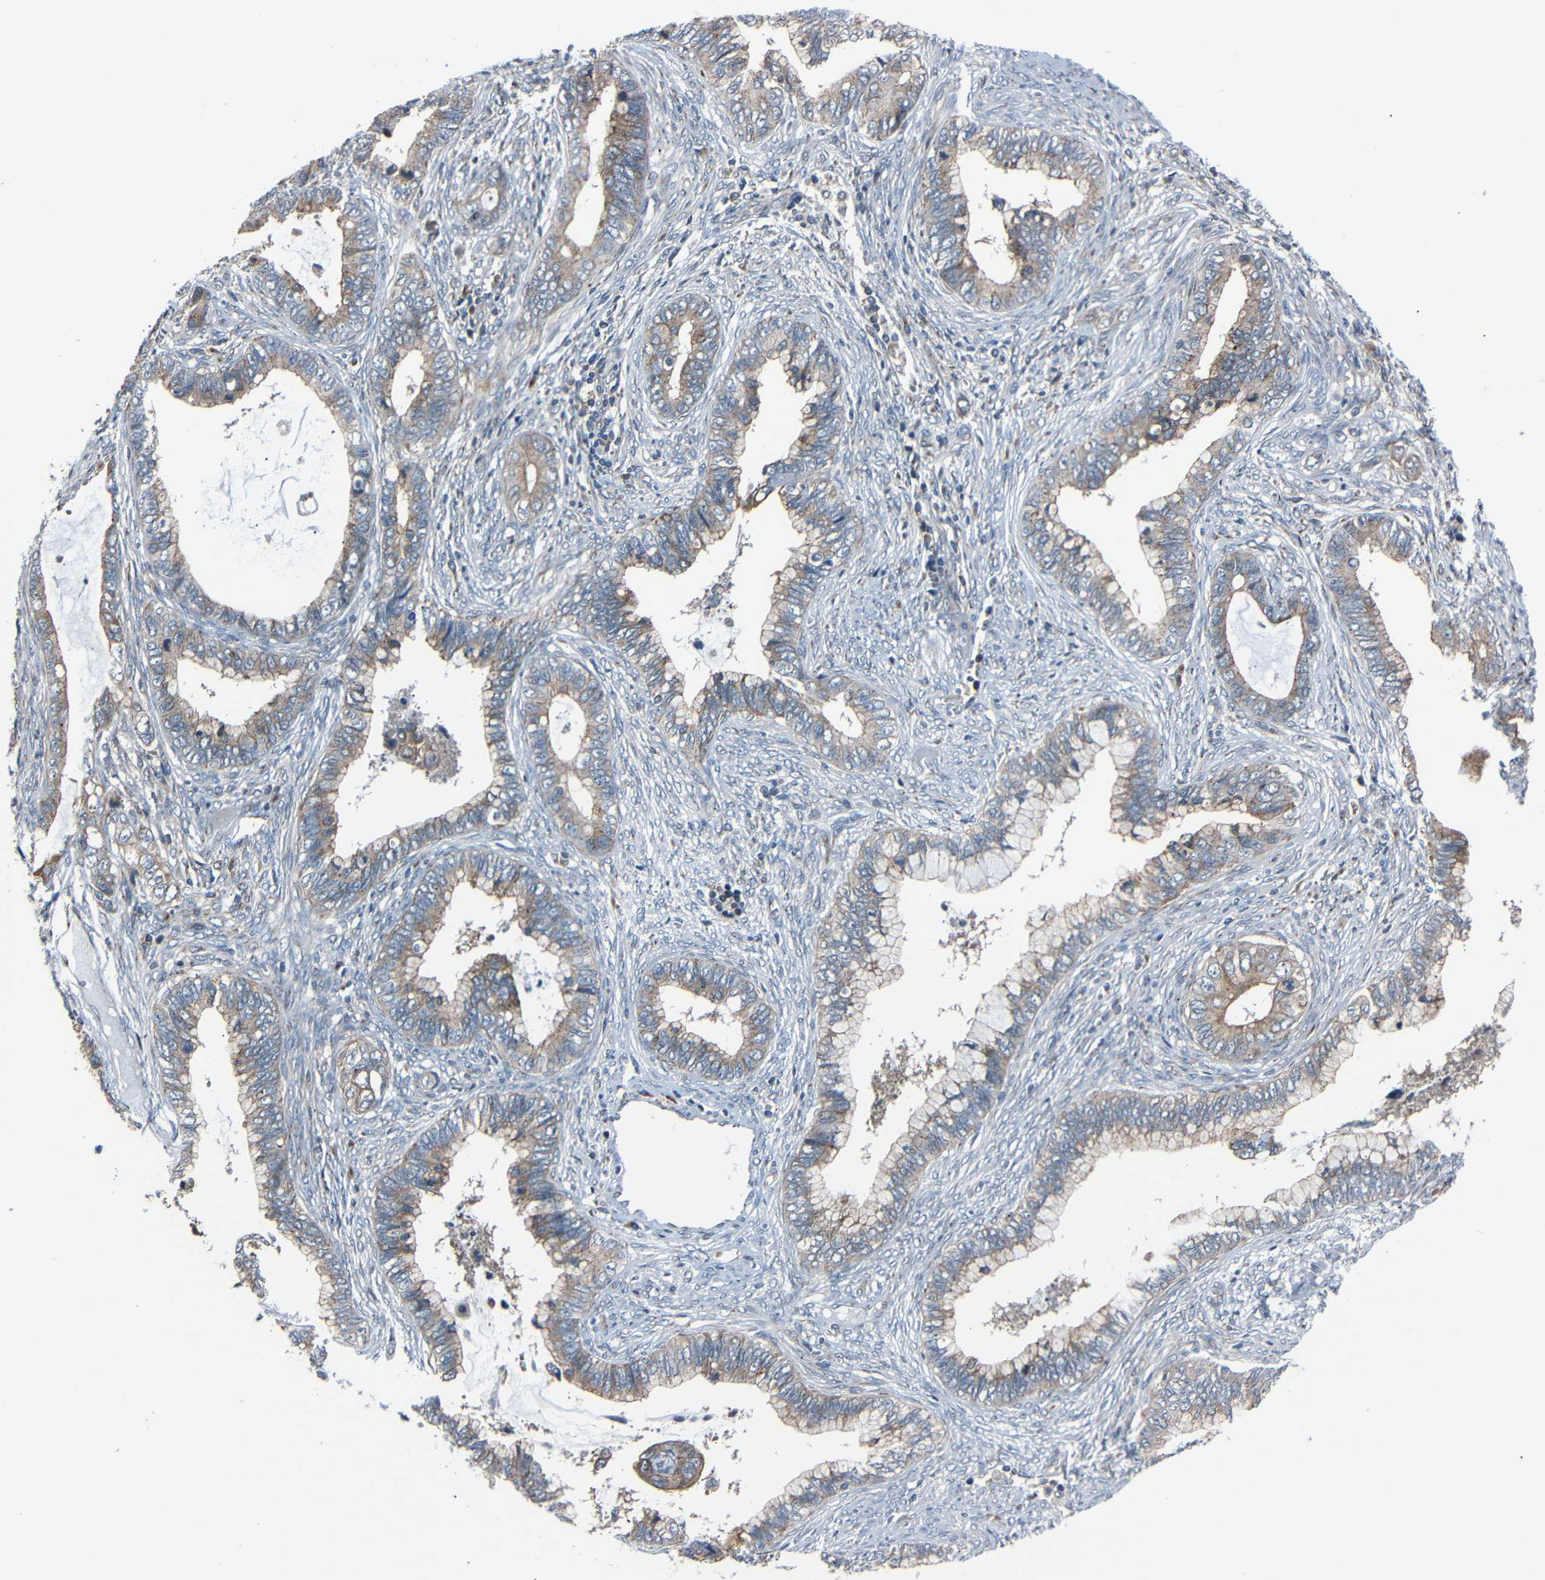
{"staining": {"intensity": "weak", "quantity": ">75%", "location": "cytoplasmic/membranous"}, "tissue": "cervical cancer", "cell_type": "Tumor cells", "image_type": "cancer", "snomed": [{"axis": "morphology", "description": "Adenocarcinoma, NOS"}, {"axis": "topography", "description": "Cervix"}], "caption": "Immunohistochemical staining of adenocarcinoma (cervical) exhibits low levels of weak cytoplasmic/membranous protein staining in about >75% of tumor cells.", "gene": "AKAP9", "patient": {"sex": "female", "age": 44}}